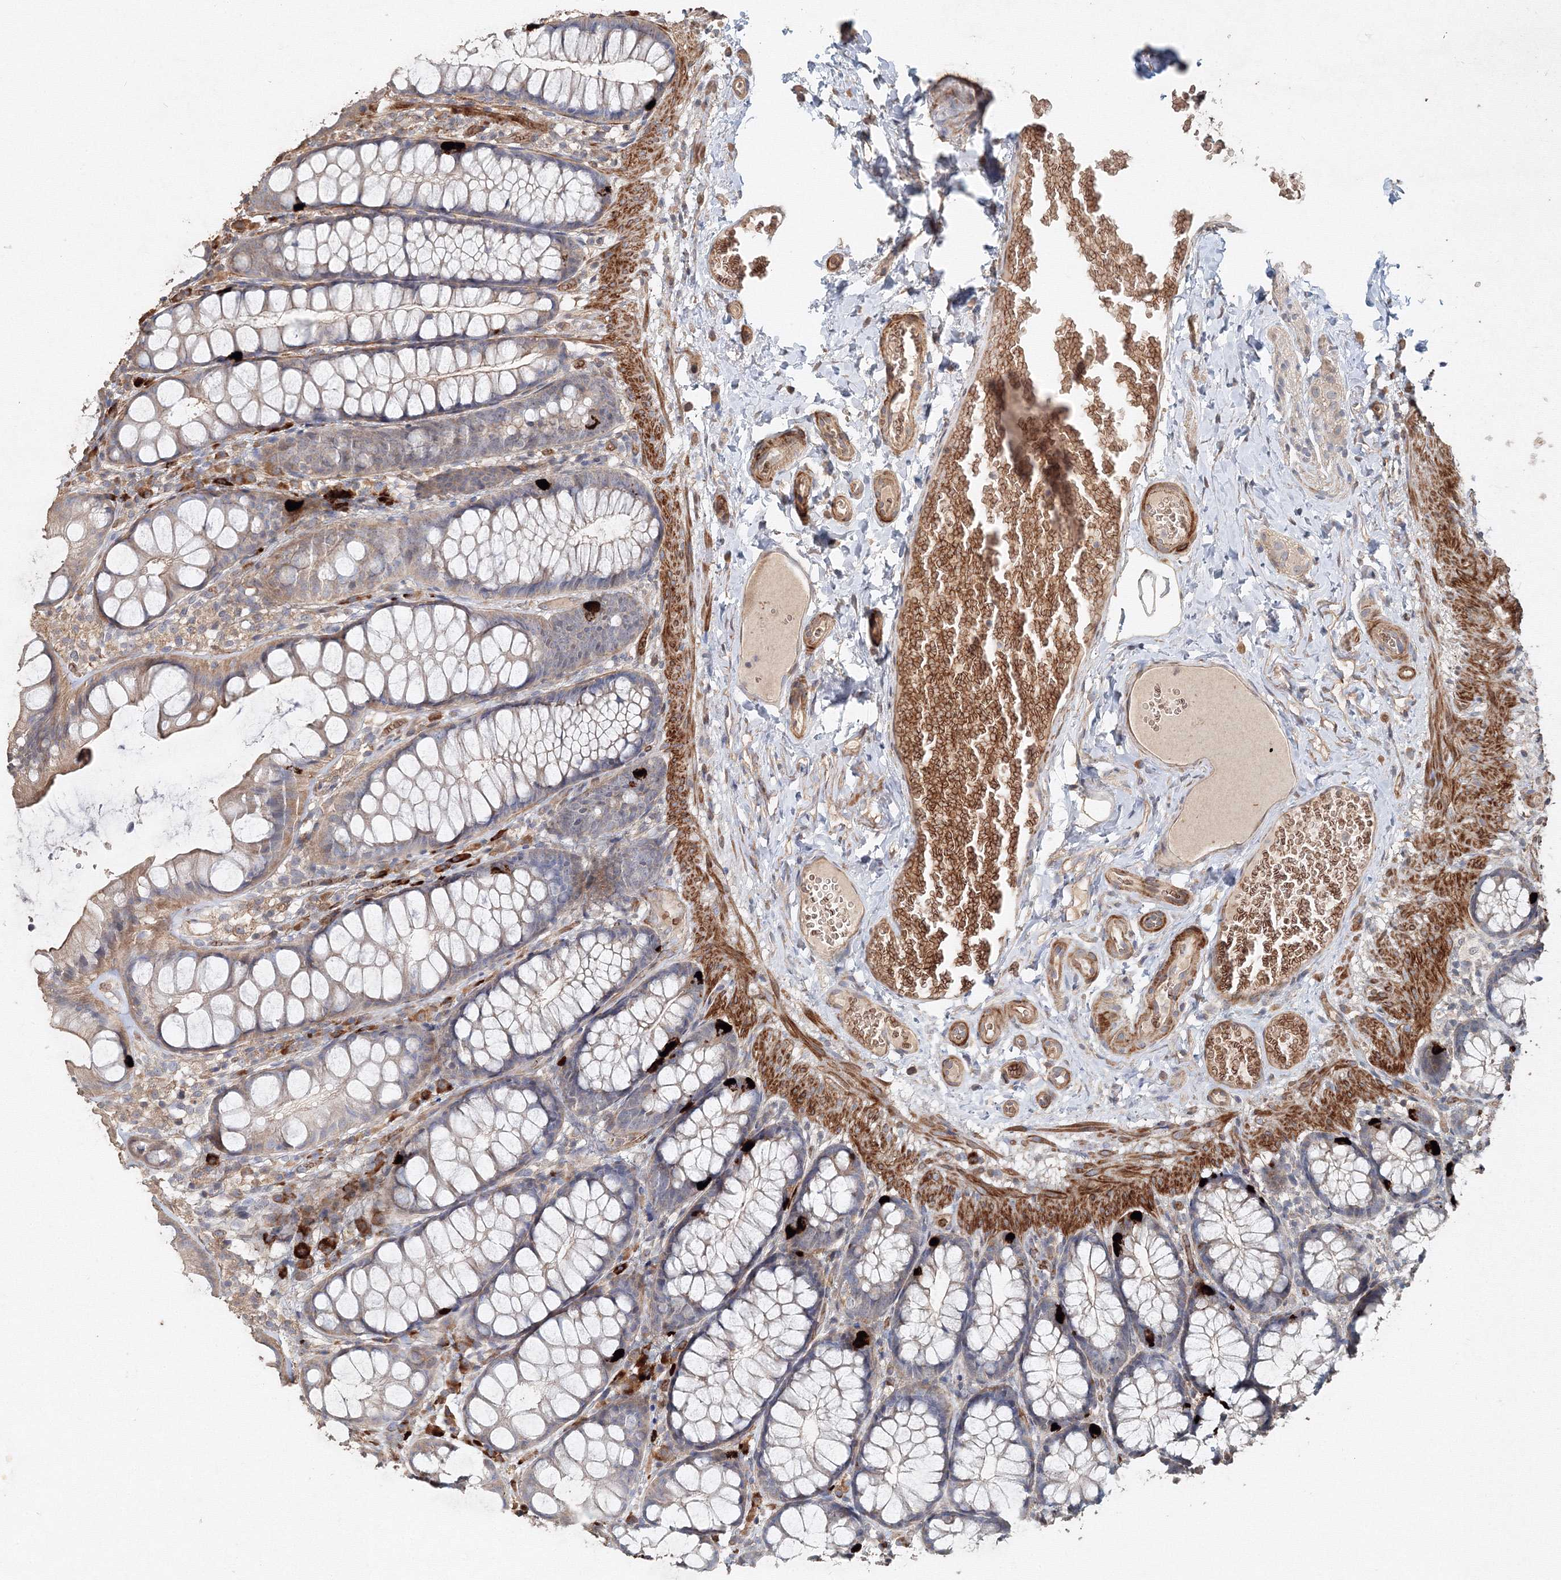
{"staining": {"intensity": "weak", "quantity": ">75%", "location": "cytoplasmic/membranous"}, "tissue": "colon", "cell_type": "Endothelial cells", "image_type": "normal", "snomed": [{"axis": "morphology", "description": "Normal tissue, NOS"}, {"axis": "topography", "description": "Colon"}], "caption": "Colon stained for a protein exhibits weak cytoplasmic/membranous positivity in endothelial cells. (Stains: DAB in brown, nuclei in blue, Microscopy: brightfield microscopy at high magnification).", "gene": "NALF2", "patient": {"sex": "male", "age": 47}}